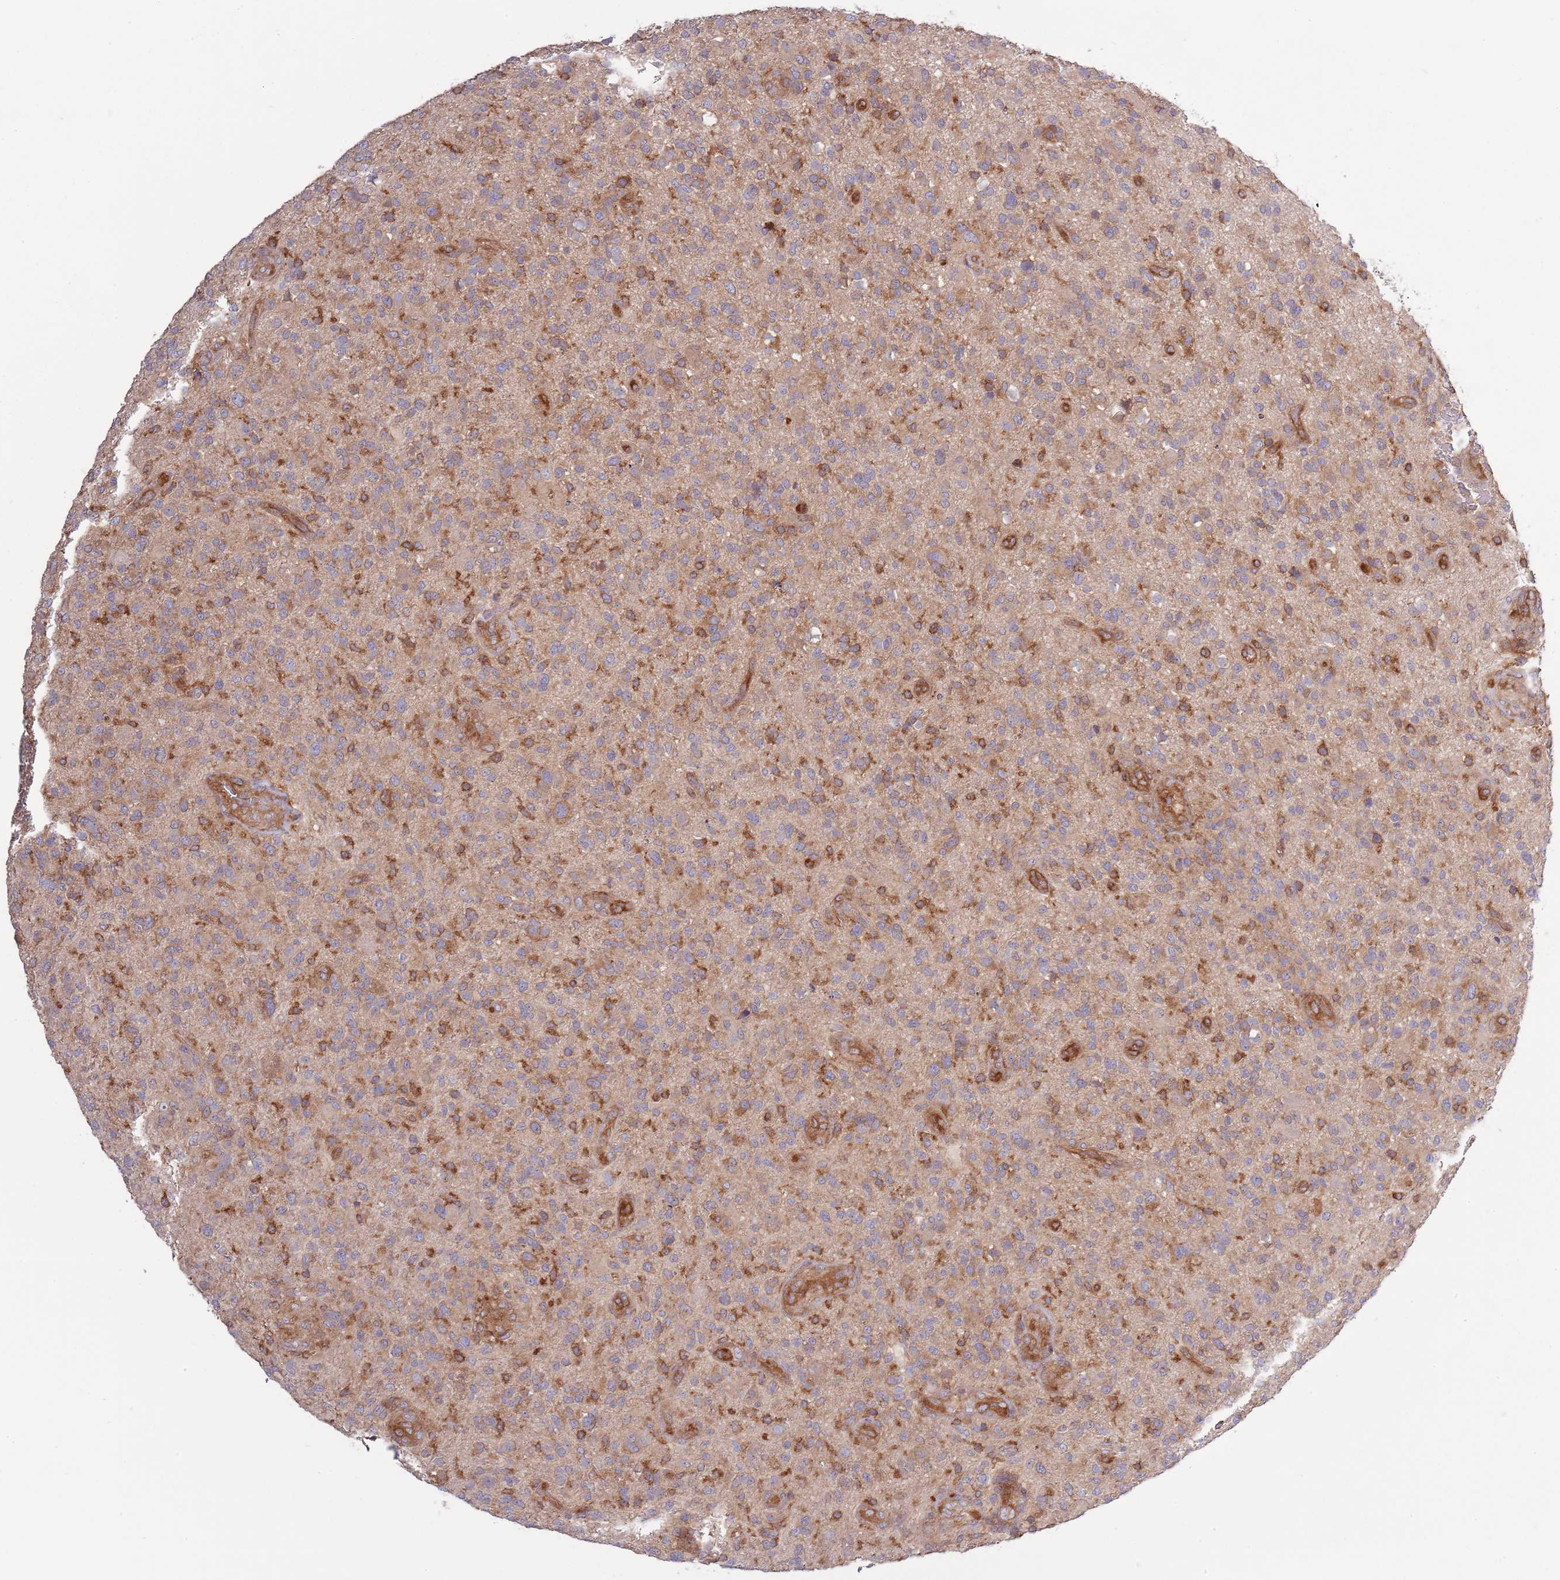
{"staining": {"intensity": "moderate", "quantity": "<25%", "location": "cytoplasmic/membranous"}, "tissue": "glioma", "cell_type": "Tumor cells", "image_type": "cancer", "snomed": [{"axis": "morphology", "description": "Glioma, malignant, High grade"}, {"axis": "topography", "description": "Brain"}], "caption": "A micrograph of high-grade glioma (malignant) stained for a protein reveals moderate cytoplasmic/membranous brown staining in tumor cells.", "gene": "LPIN2", "patient": {"sex": "male", "age": 47}}